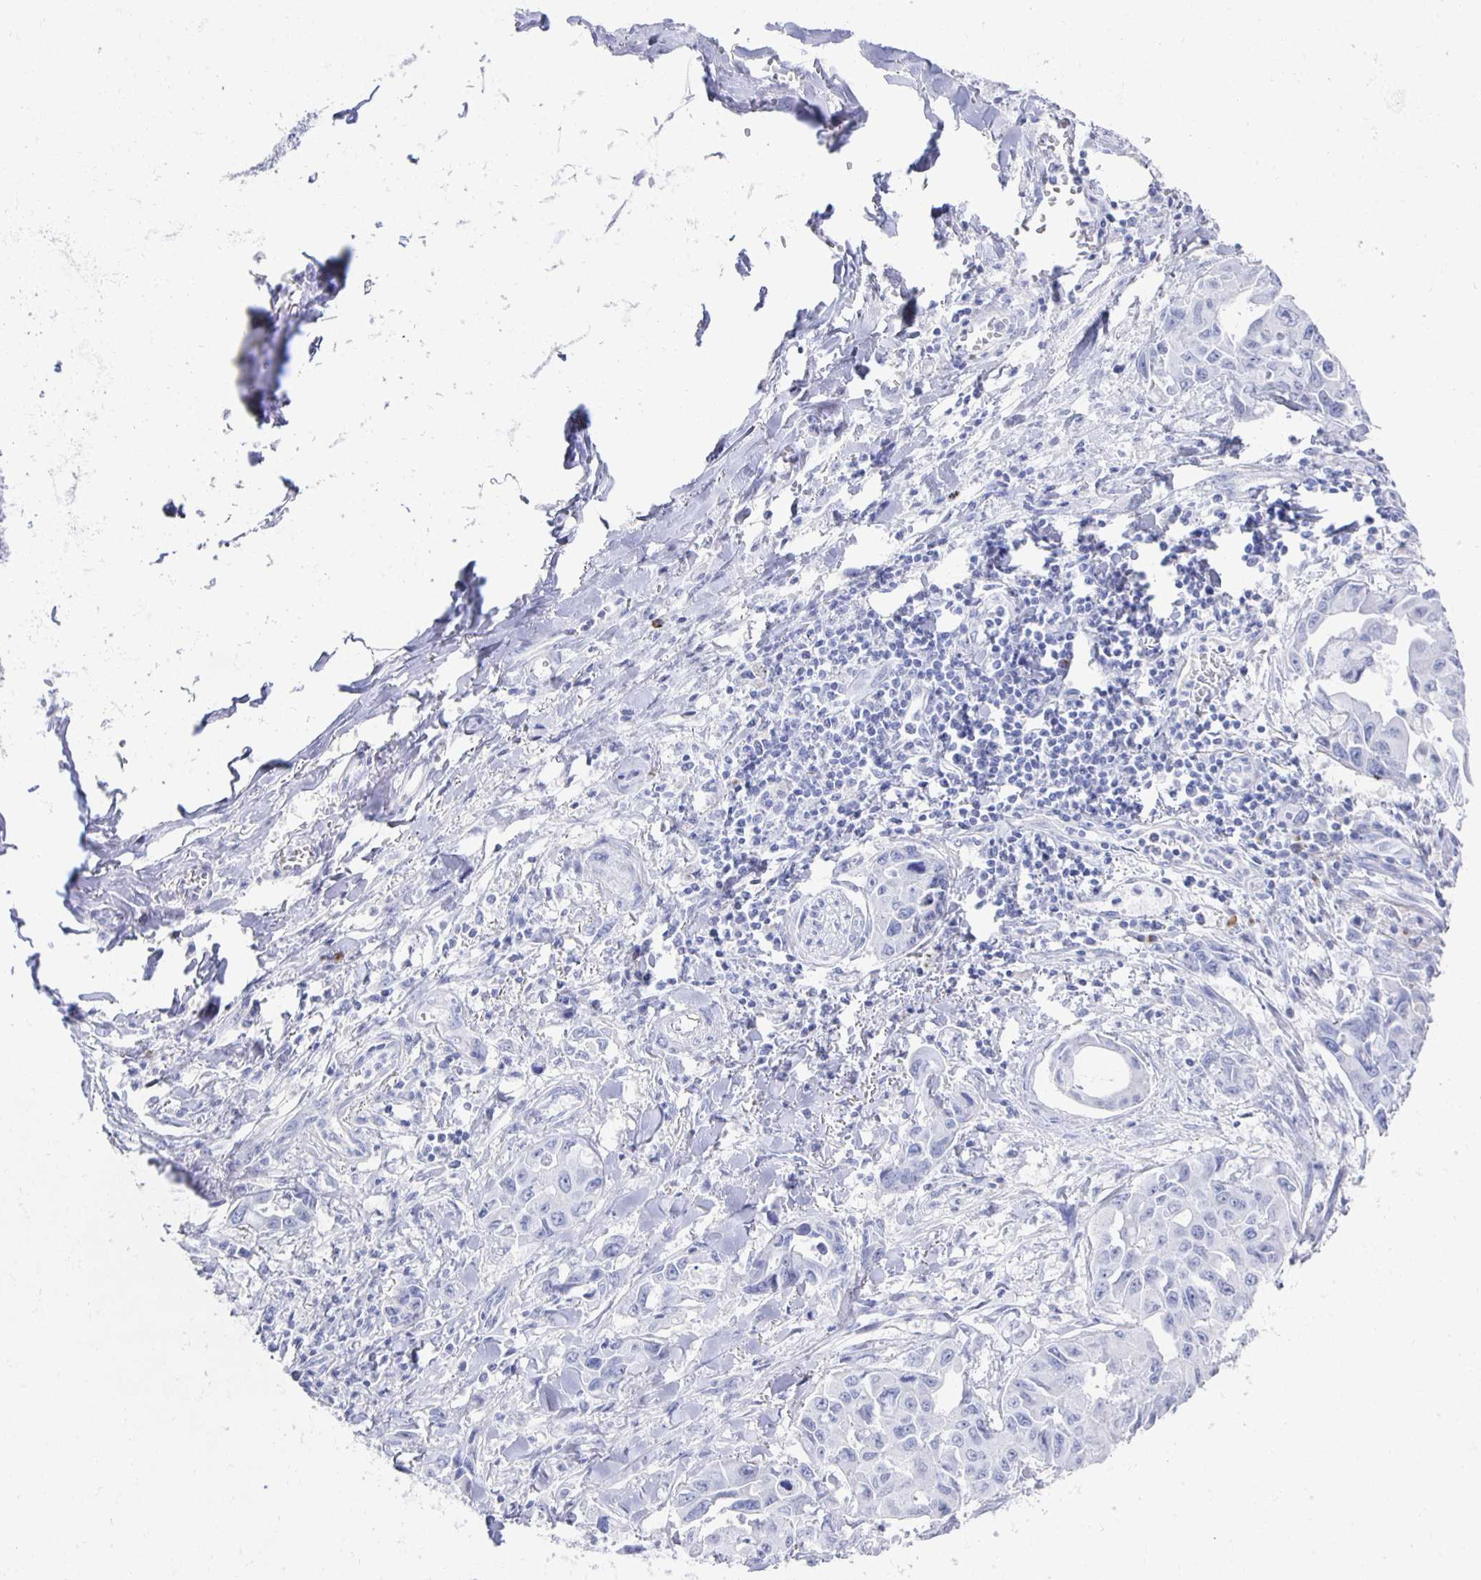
{"staining": {"intensity": "negative", "quantity": "none", "location": "none"}, "tissue": "lung cancer", "cell_type": "Tumor cells", "image_type": "cancer", "snomed": [{"axis": "morphology", "description": "Adenocarcinoma, NOS"}, {"axis": "topography", "description": "Lung"}], "caption": "The histopathology image reveals no staining of tumor cells in lung adenocarcinoma.", "gene": "PRDM7", "patient": {"sex": "male", "age": 64}}